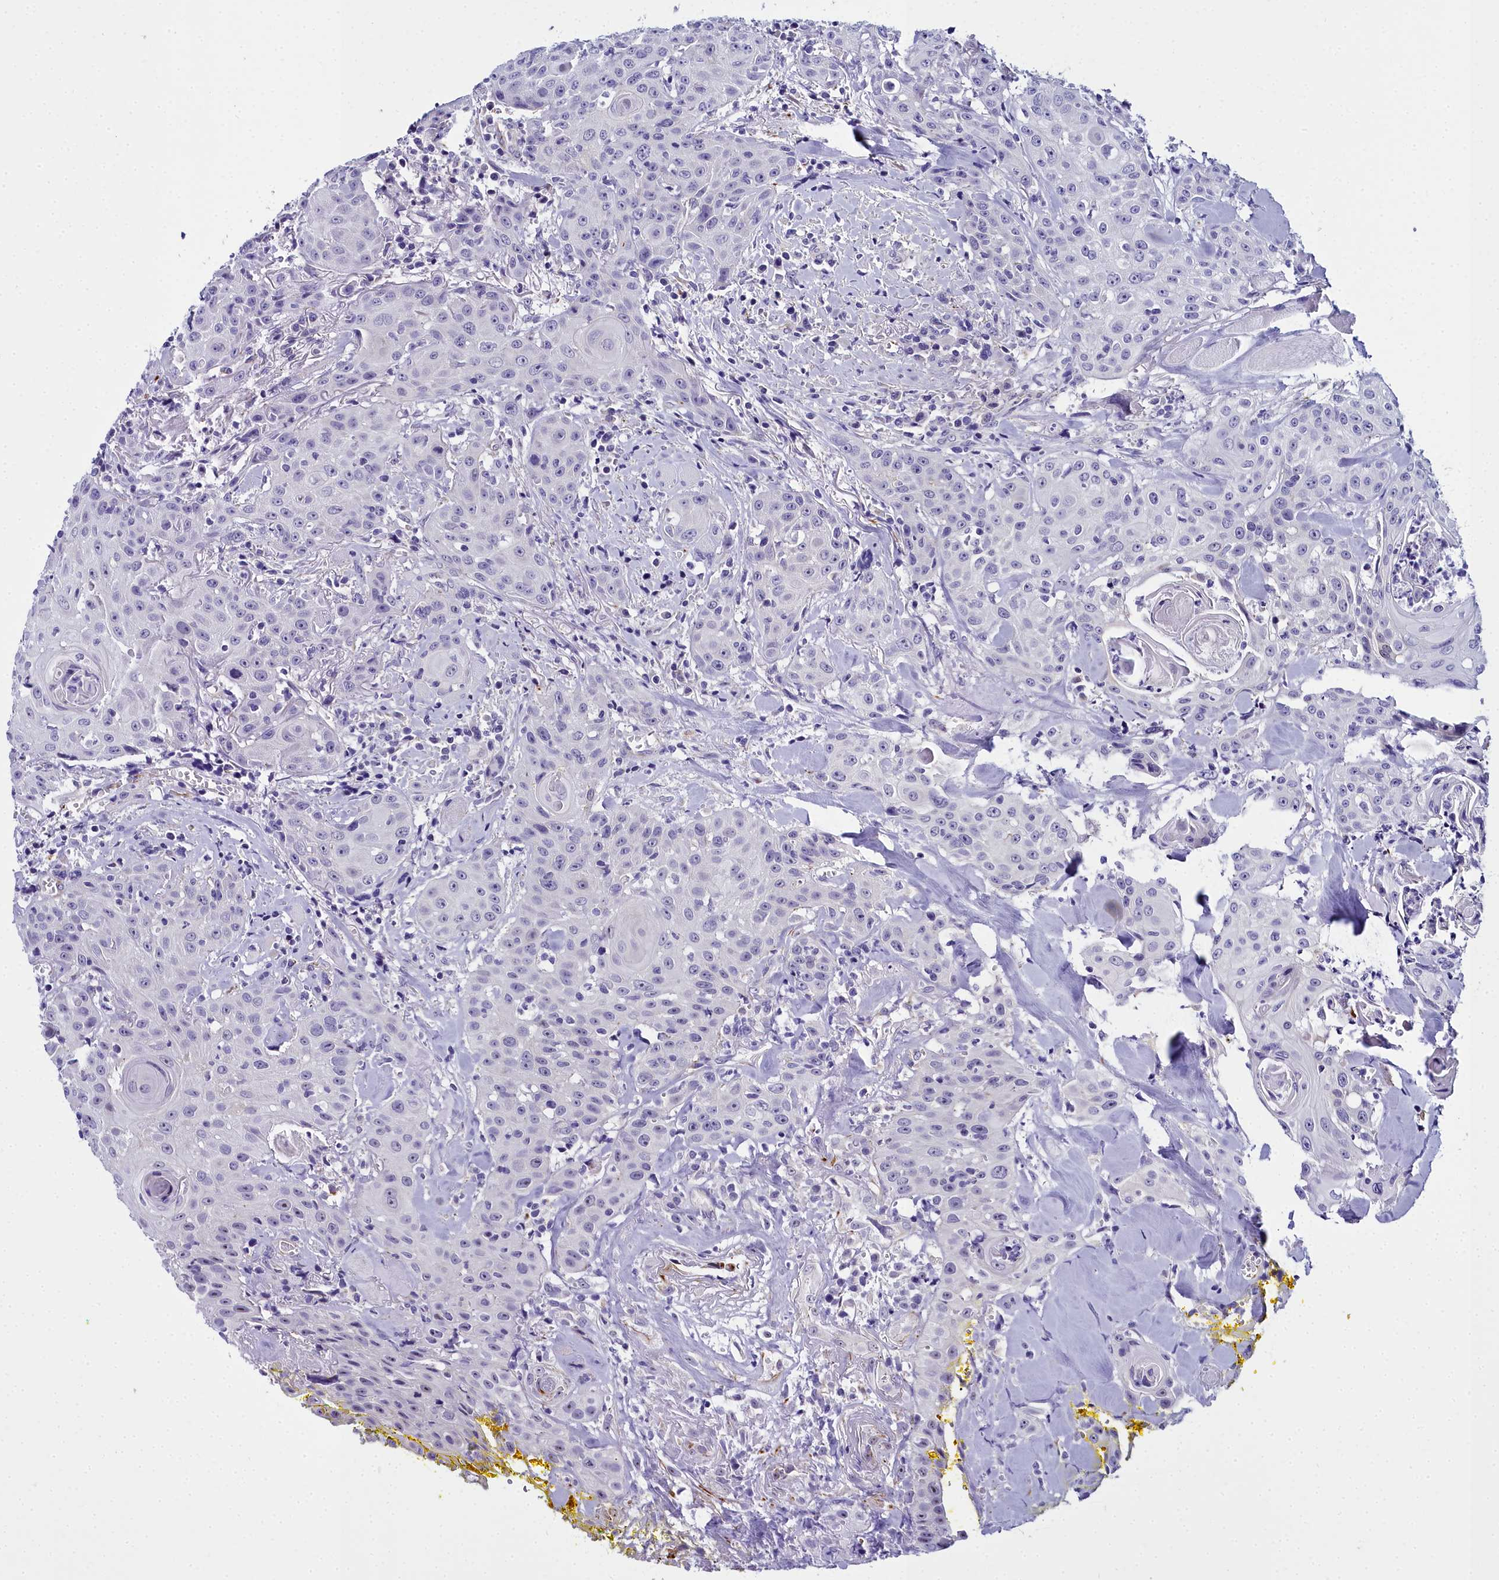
{"staining": {"intensity": "negative", "quantity": "none", "location": "none"}, "tissue": "head and neck cancer", "cell_type": "Tumor cells", "image_type": "cancer", "snomed": [{"axis": "morphology", "description": "Squamous cell carcinoma, NOS"}, {"axis": "topography", "description": "Oral tissue"}, {"axis": "topography", "description": "Head-Neck"}], "caption": "This is an IHC micrograph of head and neck cancer. There is no positivity in tumor cells.", "gene": "TIMM22", "patient": {"sex": "female", "age": 82}}